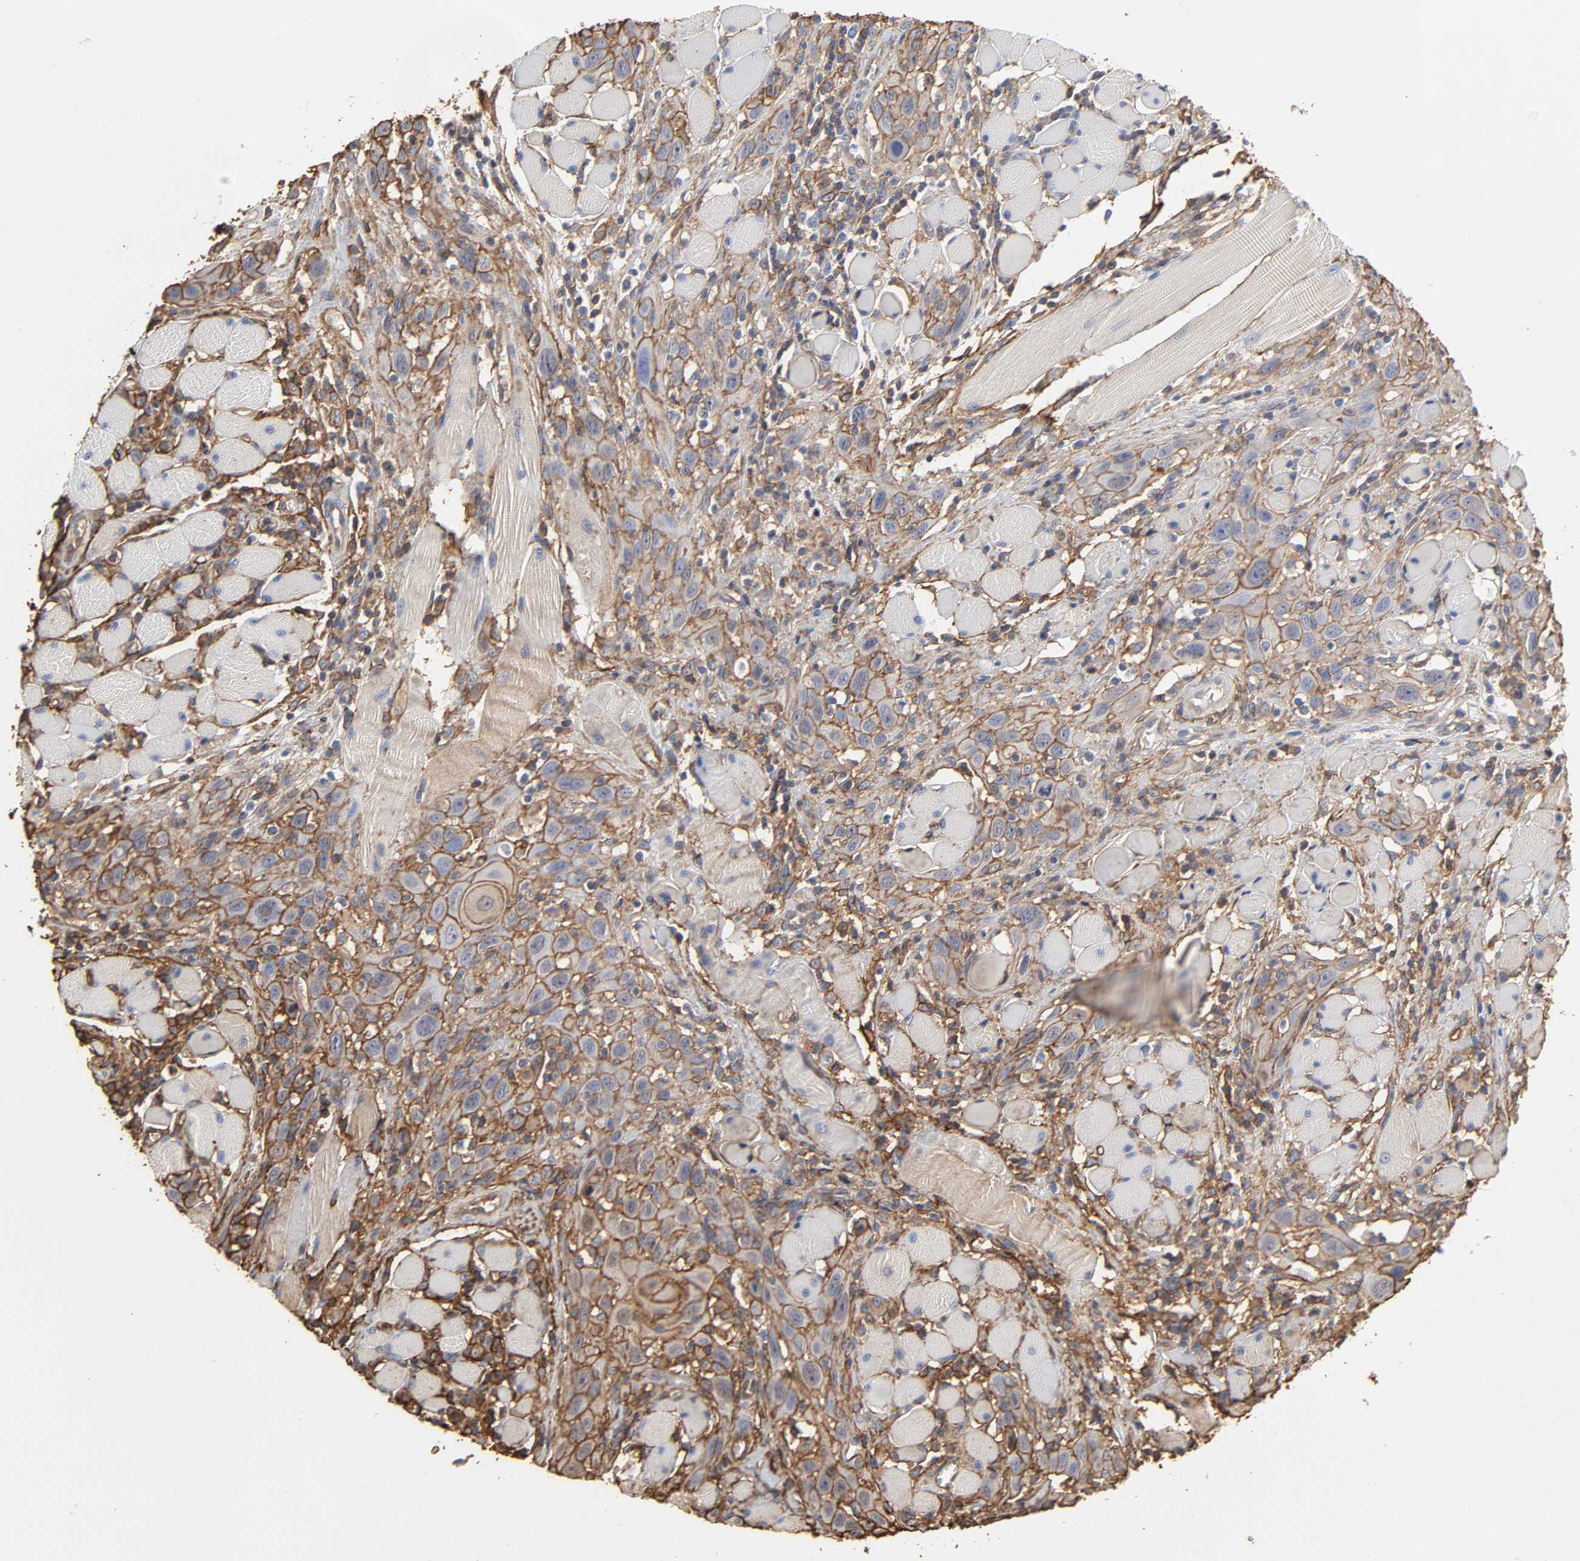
{"staining": {"intensity": "moderate", "quantity": ">75%", "location": "cytoplasmic/membranous"}, "tissue": "head and neck cancer", "cell_type": "Tumor cells", "image_type": "cancer", "snomed": [{"axis": "morphology", "description": "Squamous cell carcinoma, NOS"}, {"axis": "topography", "description": "Oral tissue"}, {"axis": "topography", "description": "Head-Neck"}], "caption": "Immunohistochemical staining of head and neck cancer reveals moderate cytoplasmic/membranous protein expression in about >75% of tumor cells.", "gene": "ANXA2", "patient": {"sex": "female", "age": 50}}